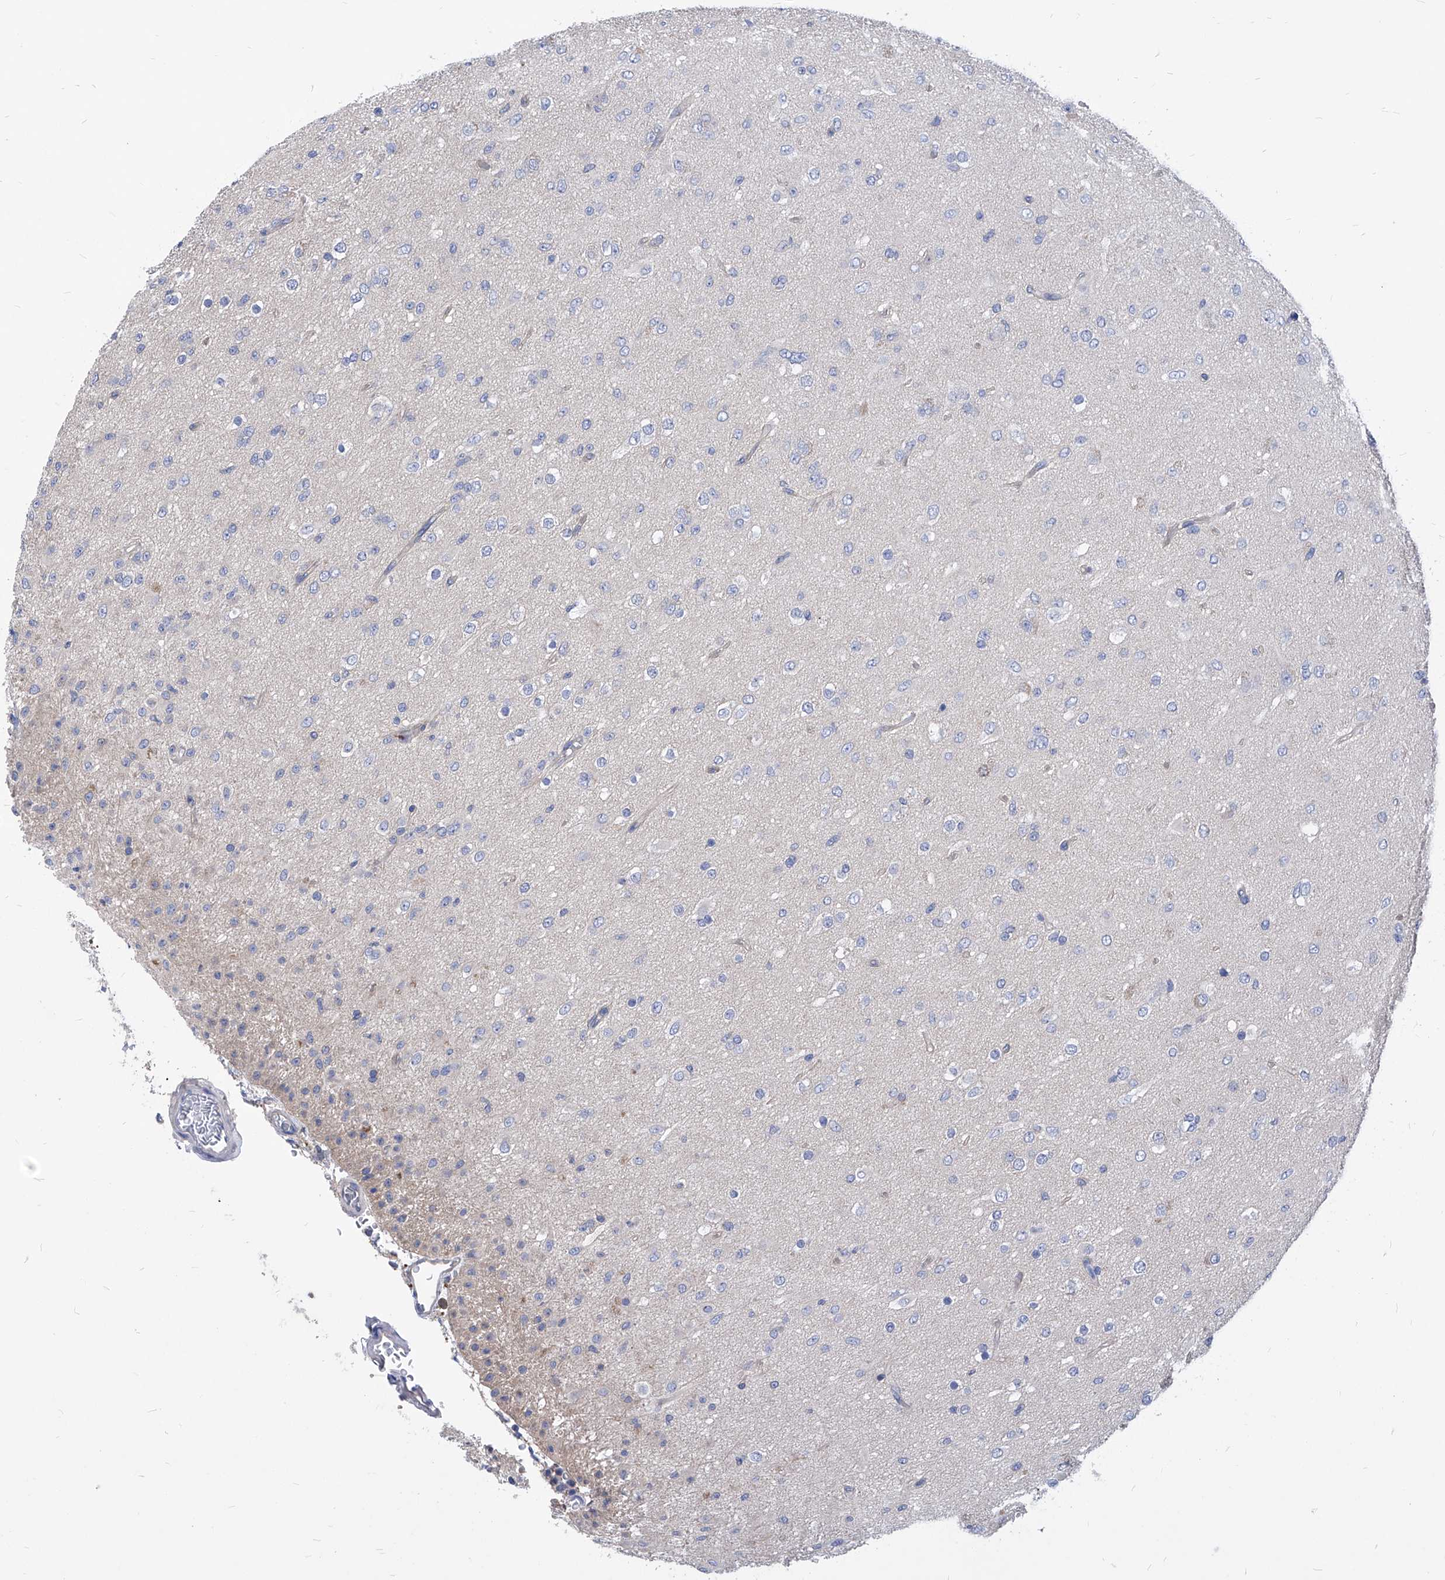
{"staining": {"intensity": "negative", "quantity": "none", "location": "none"}, "tissue": "glioma", "cell_type": "Tumor cells", "image_type": "cancer", "snomed": [{"axis": "morphology", "description": "Glioma, malignant, Low grade"}, {"axis": "topography", "description": "Brain"}], "caption": "Immunohistochemistry (IHC) image of neoplastic tissue: human malignant glioma (low-grade) stained with DAB (3,3'-diaminobenzidine) displays no significant protein staining in tumor cells. (DAB immunohistochemistry with hematoxylin counter stain).", "gene": "XPNPEP1", "patient": {"sex": "male", "age": 65}}